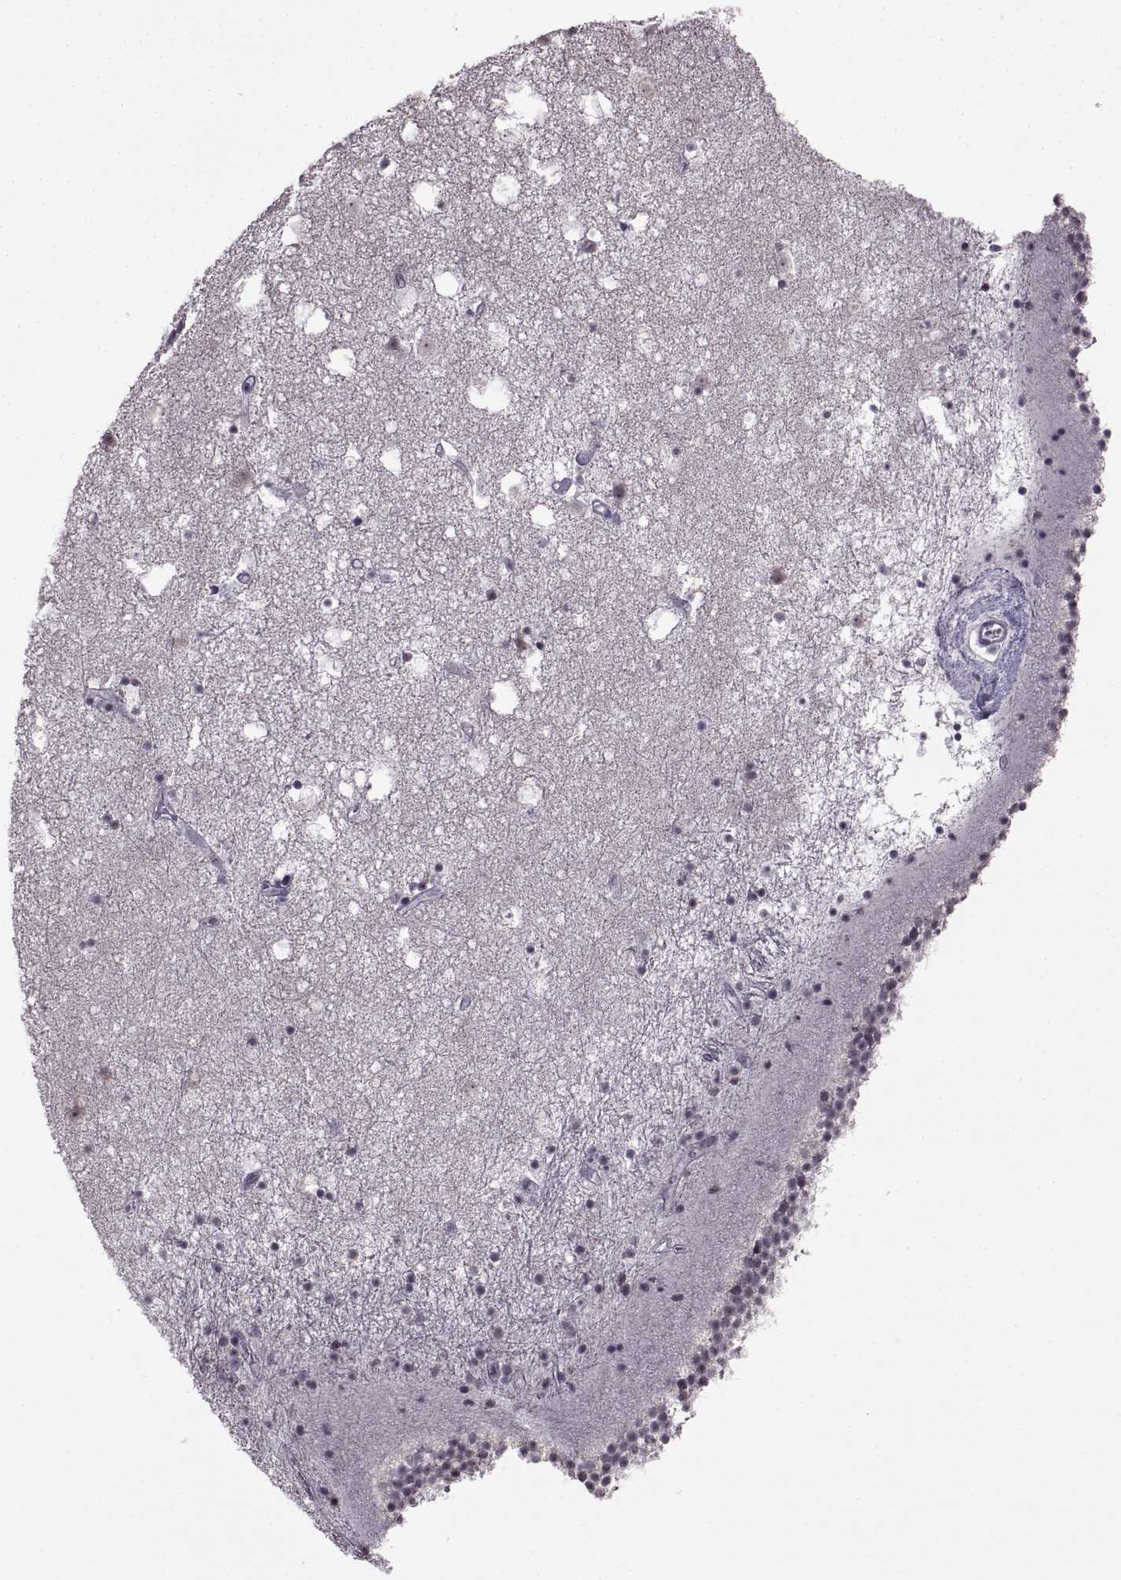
{"staining": {"intensity": "negative", "quantity": "none", "location": "none"}, "tissue": "caudate", "cell_type": "Glial cells", "image_type": "normal", "snomed": [{"axis": "morphology", "description": "Normal tissue, NOS"}, {"axis": "topography", "description": "Lateral ventricle wall"}], "caption": "The histopathology image demonstrates no significant positivity in glial cells of caudate. (DAB IHC, high magnification).", "gene": "SLC28A2", "patient": {"sex": "female", "age": 71}}